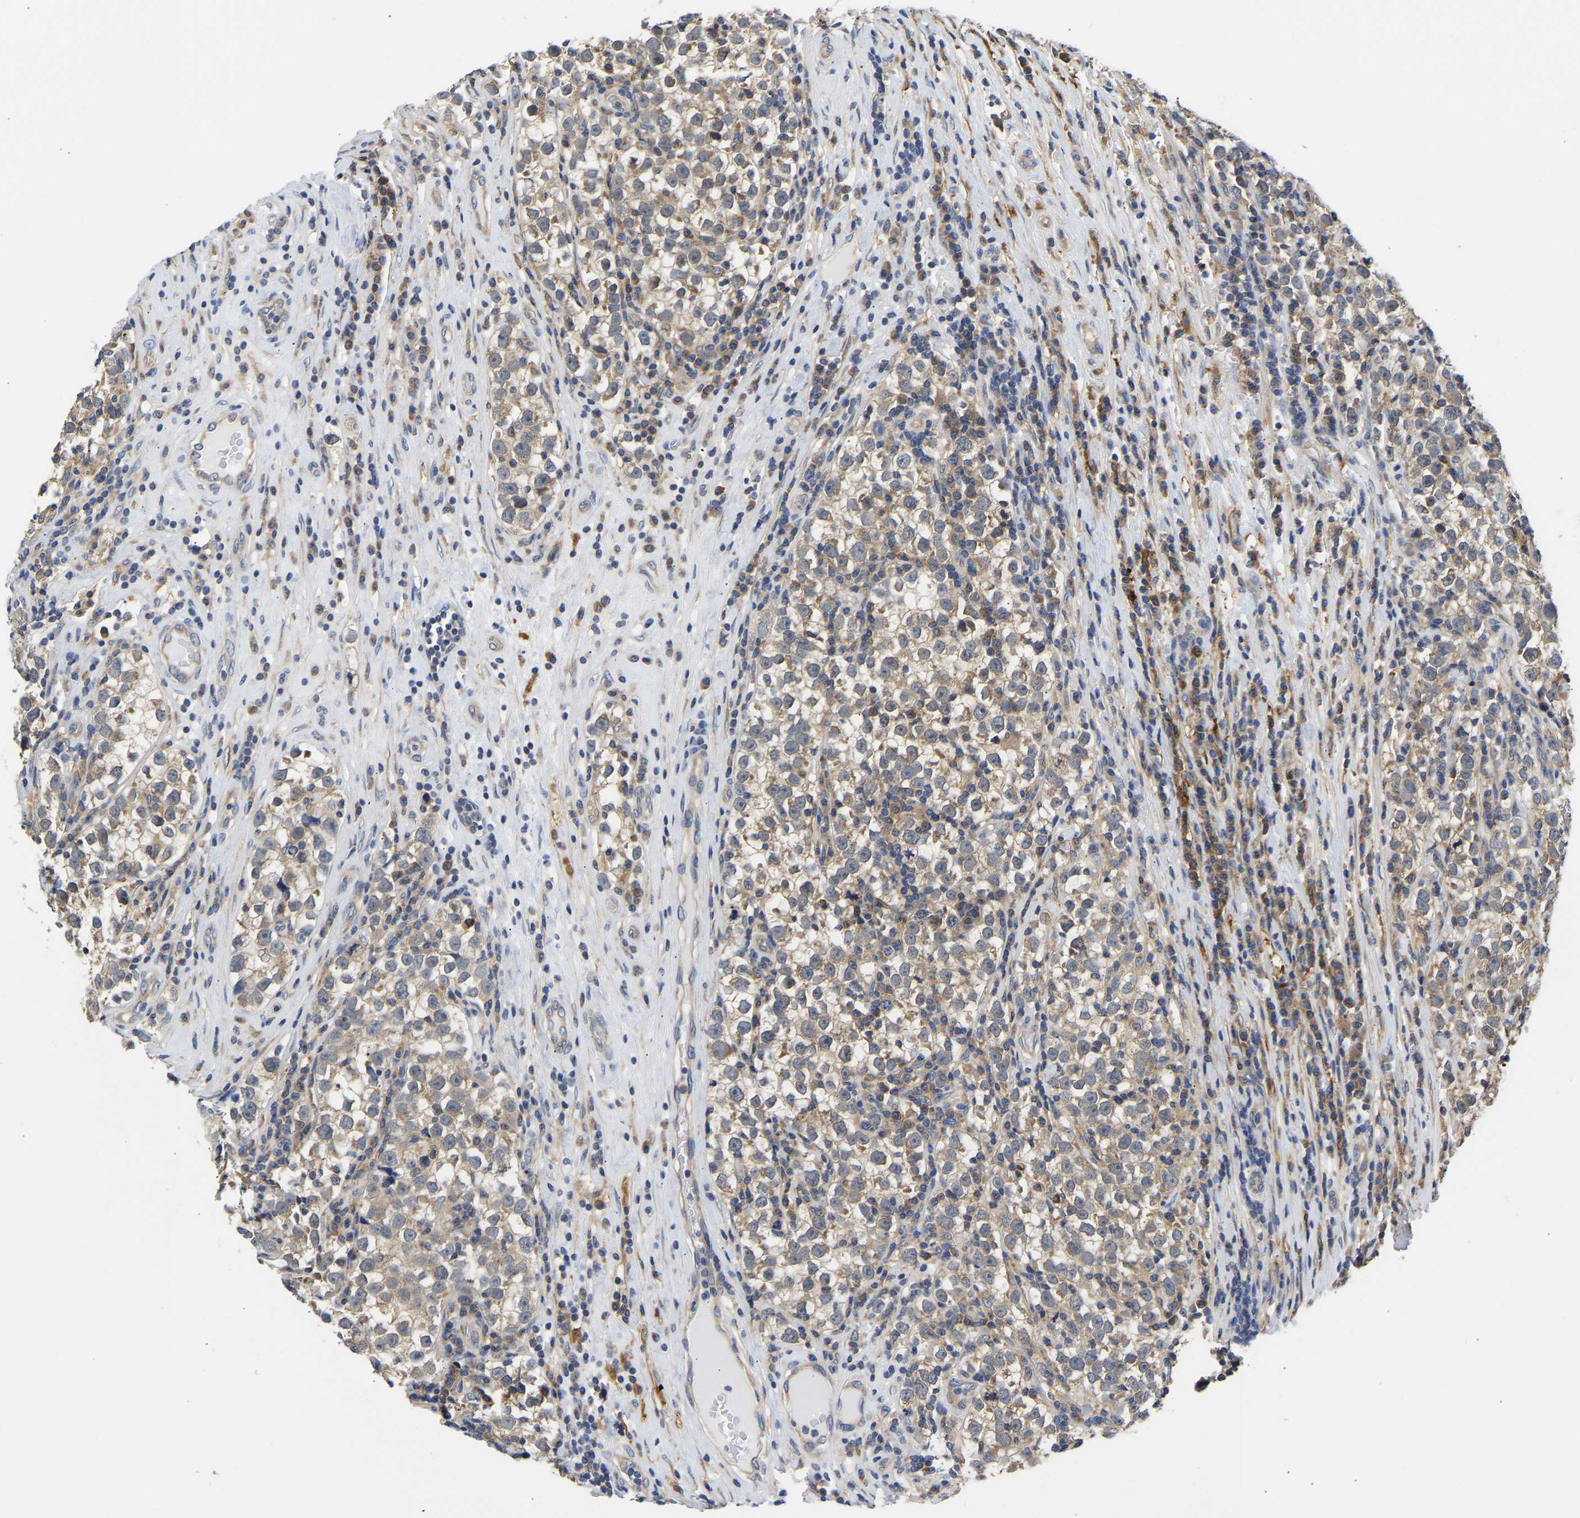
{"staining": {"intensity": "weak", "quantity": ">75%", "location": "cytoplasmic/membranous"}, "tissue": "testis cancer", "cell_type": "Tumor cells", "image_type": "cancer", "snomed": [{"axis": "morphology", "description": "Normal tissue, NOS"}, {"axis": "morphology", "description": "Seminoma, NOS"}, {"axis": "topography", "description": "Testis"}], "caption": "High-power microscopy captured an immunohistochemistry (IHC) image of seminoma (testis), revealing weak cytoplasmic/membranous expression in about >75% of tumor cells. Immunohistochemistry (ihc) stains the protein of interest in brown and the nuclei are stained blue.", "gene": "CCDC6", "patient": {"sex": "male", "age": 43}}